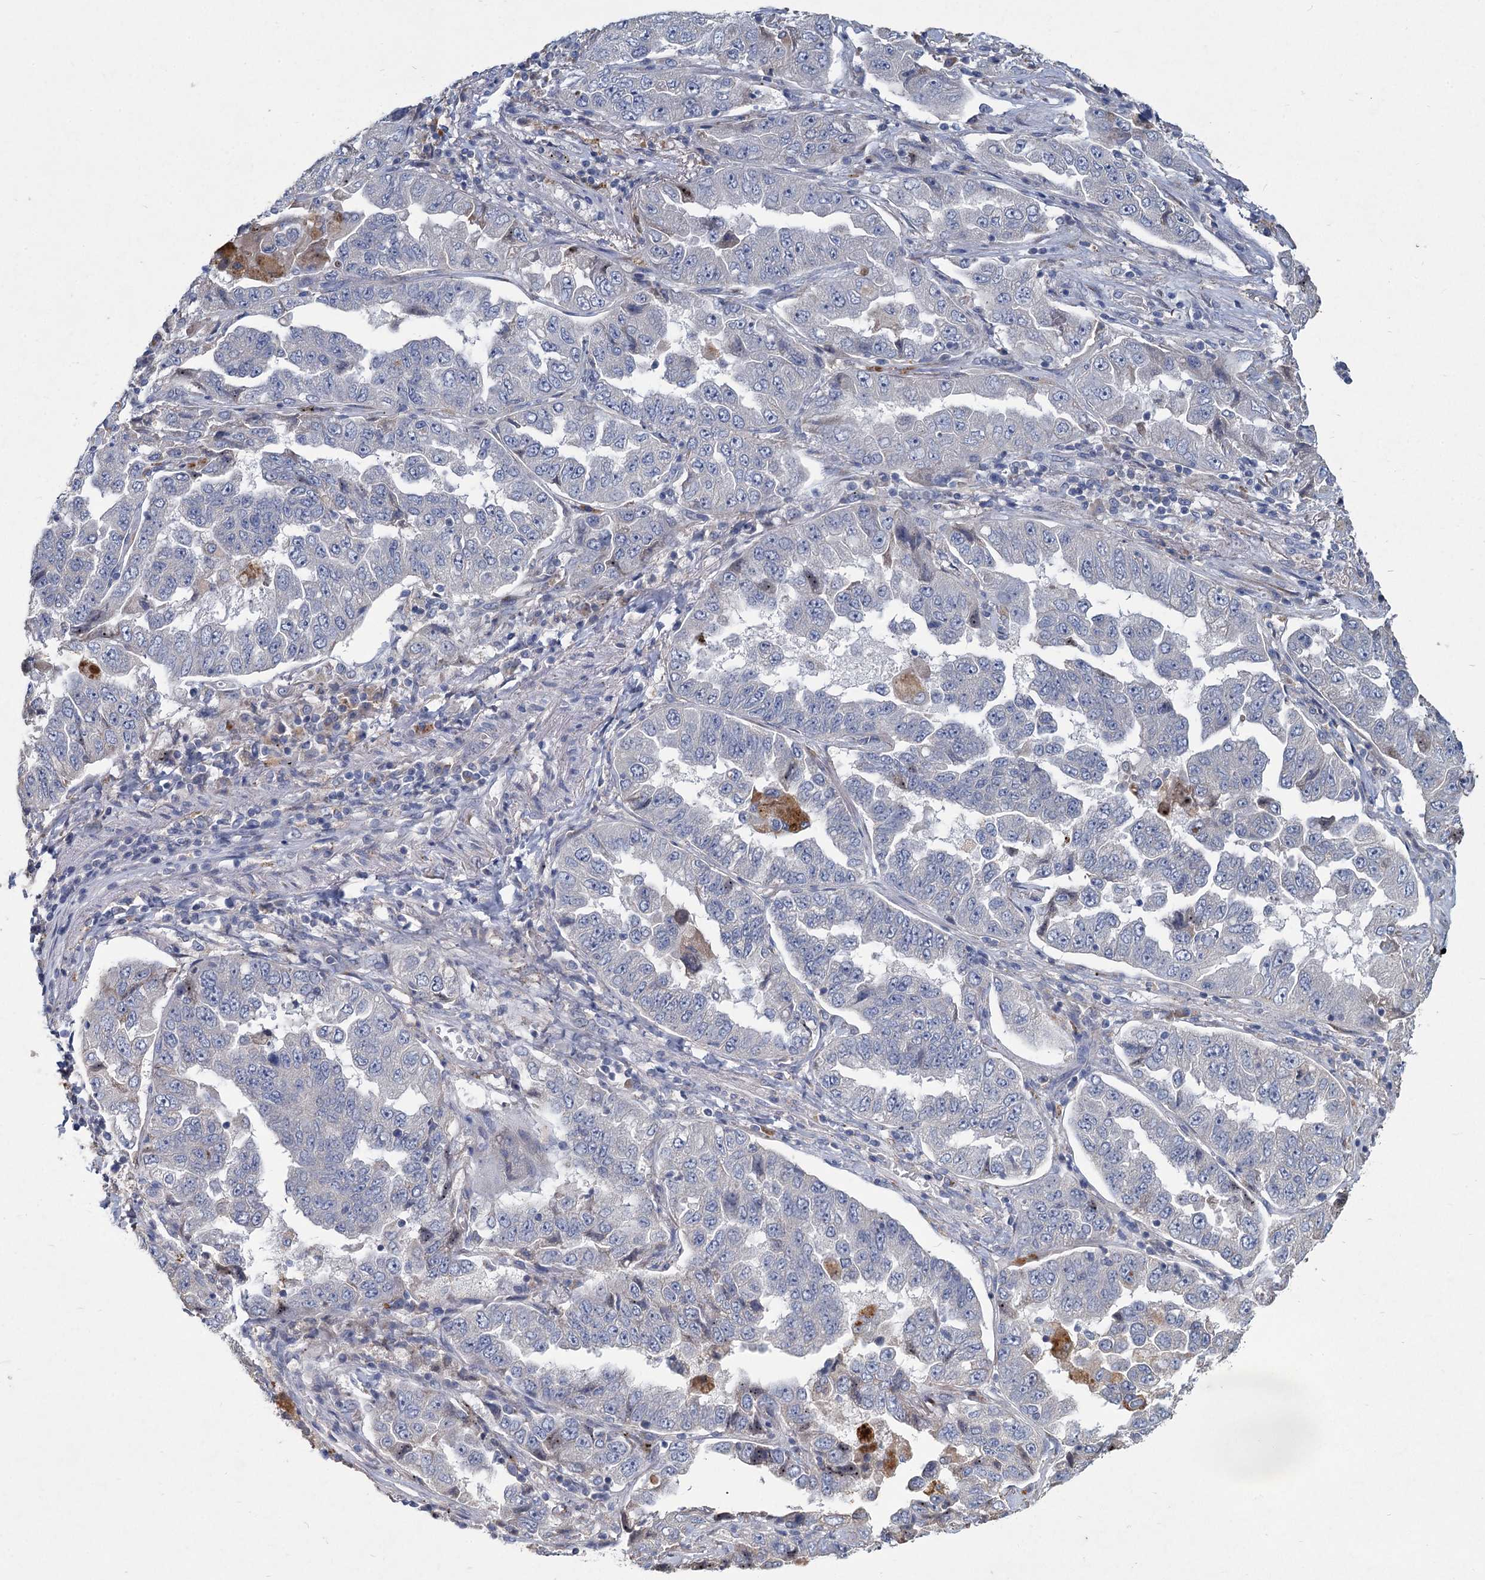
{"staining": {"intensity": "negative", "quantity": "none", "location": "none"}, "tissue": "lung cancer", "cell_type": "Tumor cells", "image_type": "cancer", "snomed": [{"axis": "morphology", "description": "Adenocarcinoma, NOS"}, {"axis": "topography", "description": "Lung"}], "caption": "High power microscopy micrograph of an immunohistochemistry (IHC) image of lung cancer (adenocarcinoma), revealing no significant staining in tumor cells.", "gene": "HES2", "patient": {"sex": "female", "age": 51}}